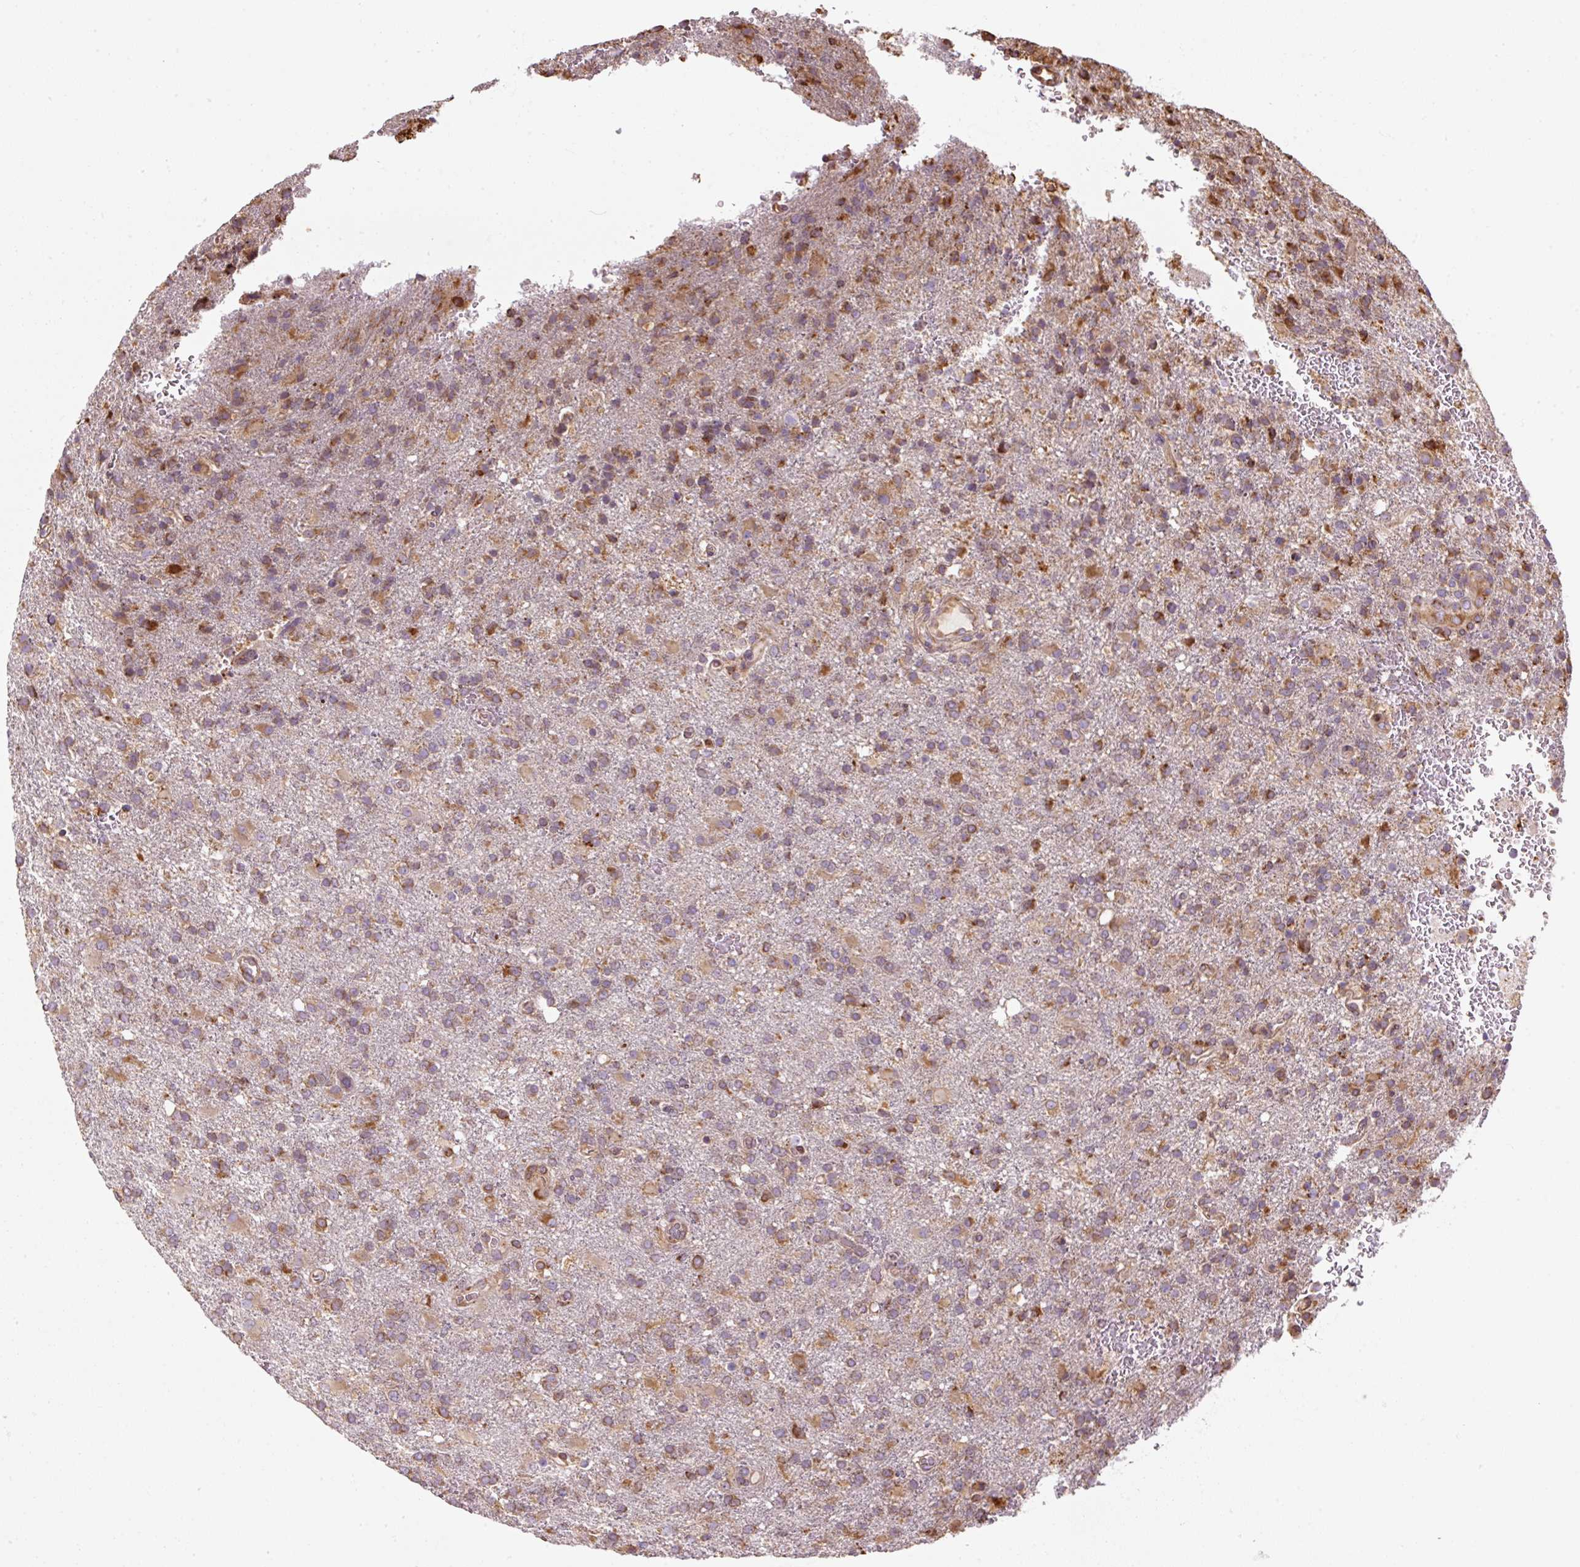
{"staining": {"intensity": "moderate", "quantity": ">75%", "location": "cytoplasmic/membranous"}, "tissue": "glioma", "cell_type": "Tumor cells", "image_type": "cancer", "snomed": [{"axis": "morphology", "description": "Glioma, malignant, High grade"}, {"axis": "topography", "description": "Brain"}], "caption": "Moderate cytoplasmic/membranous protein expression is seen in about >75% of tumor cells in glioma.", "gene": "PRKCSH", "patient": {"sex": "female", "age": 74}}